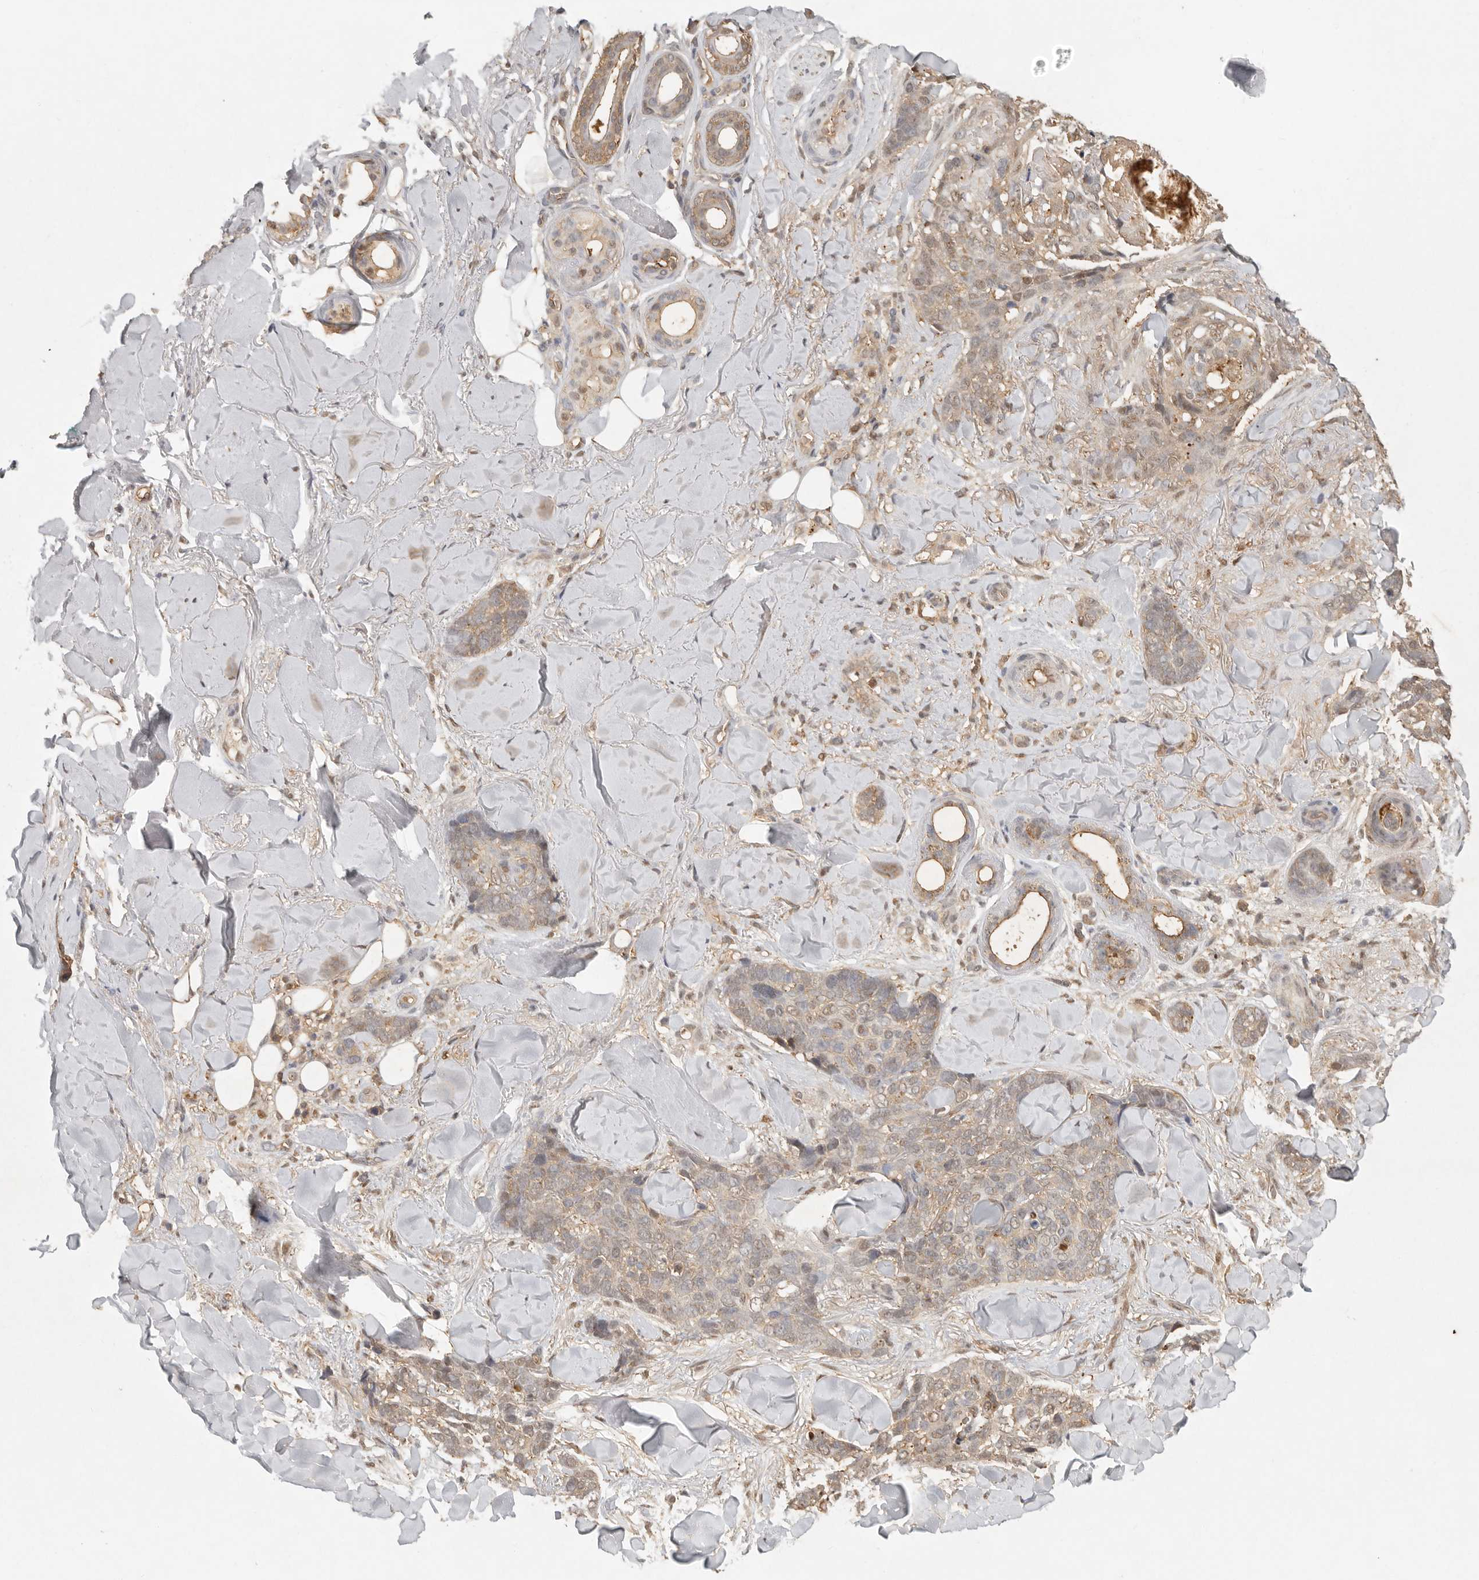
{"staining": {"intensity": "moderate", "quantity": ">75%", "location": "cytoplasmic/membranous,nuclear"}, "tissue": "skin cancer", "cell_type": "Tumor cells", "image_type": "cancer", "snomed": [{"axis": "morphology", "description": "Basal cell carcinoma"}, {"axis": "topography", "description": "Skin"}], "caption": "Immunohistochemistry image of neoplastic tissue: skin basal cell carcinoma stained using IHC shows medium levels of moderate protein expression localized specifically in the cytoplasmic/membranous and nuclear of tumor cells, appearing as a cytoplasmic/membranous and nuclear brown color.", "gene": "PSMA5", "patient": {"sex": "female", "age": 82}}